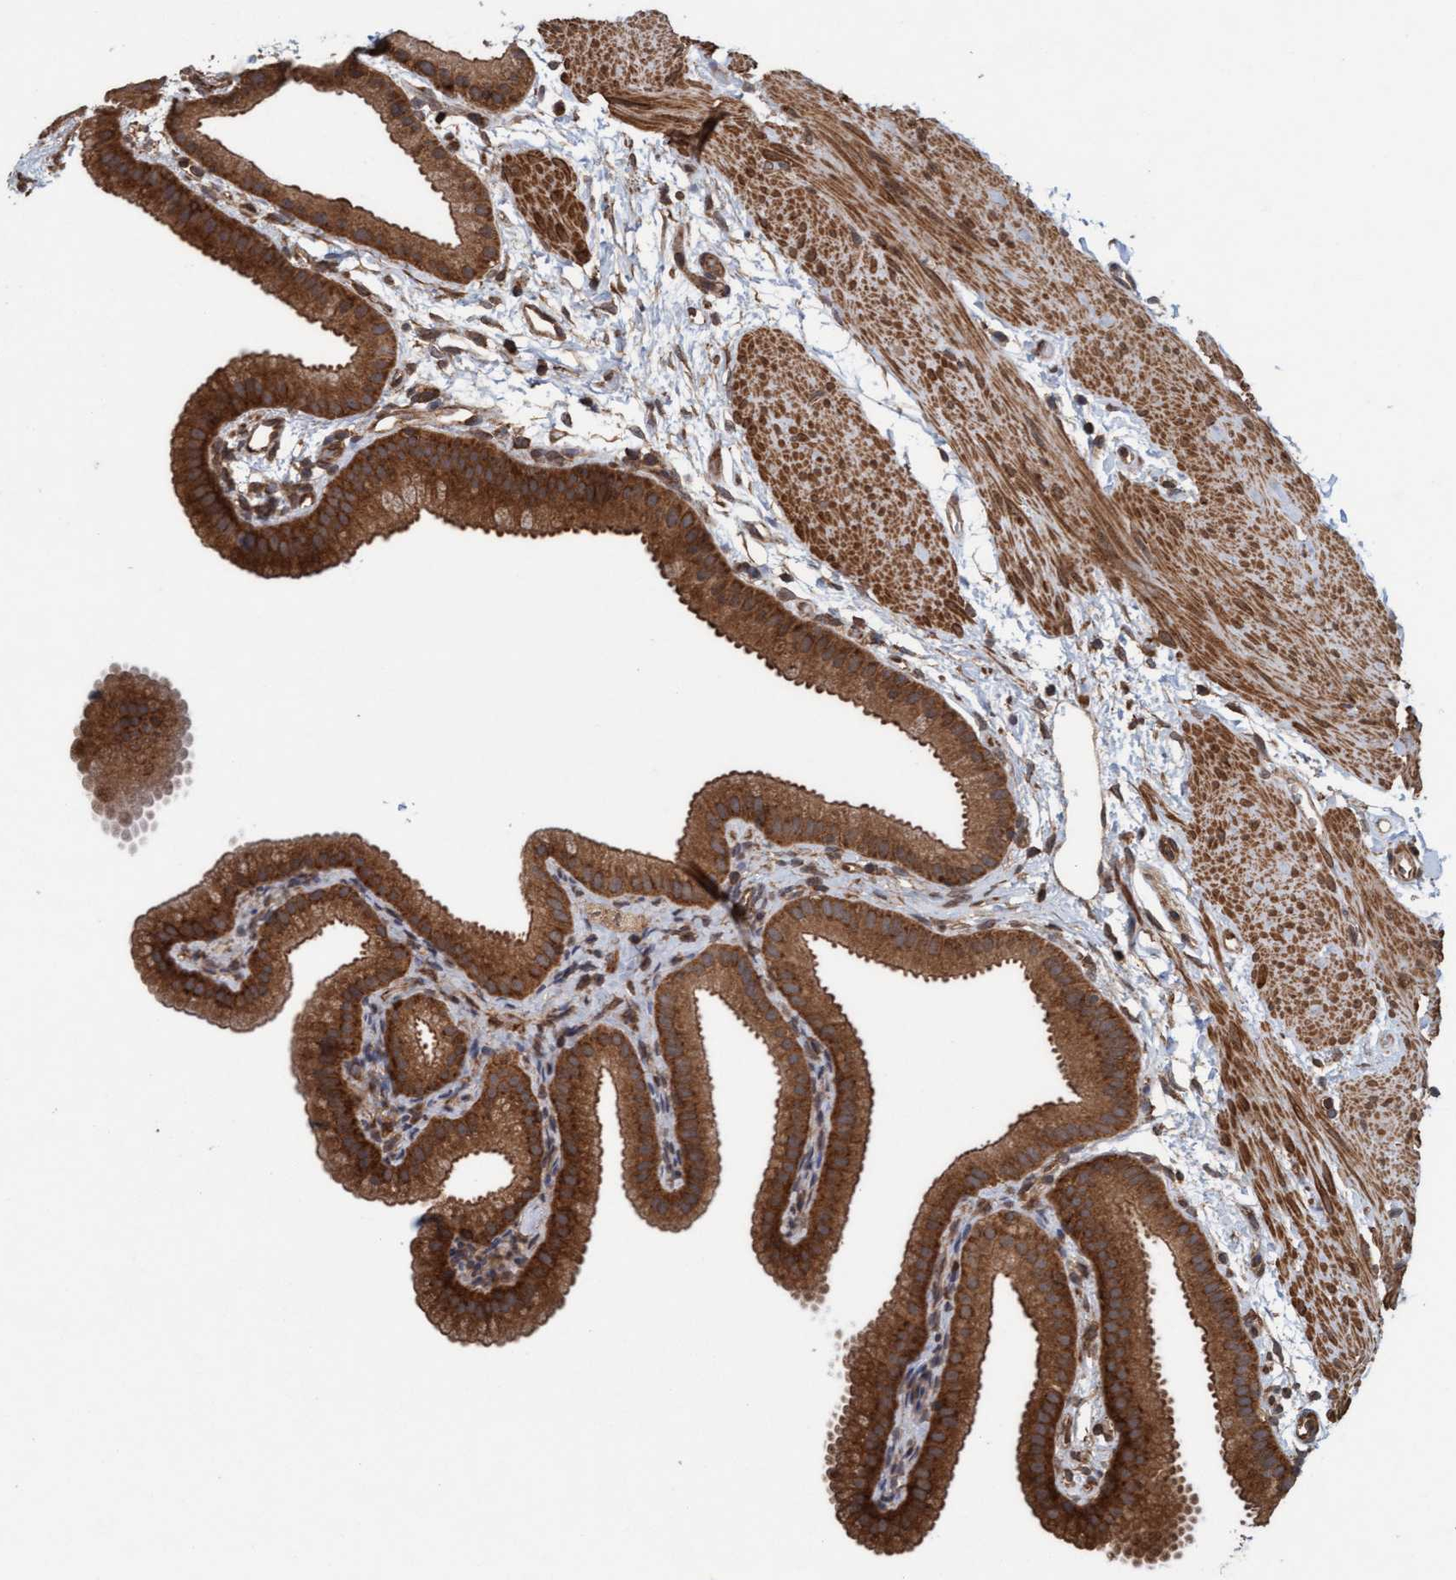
{"staining": {"intensity": "strong", "quantity": ">75%", "location": "cytoplasmic/membranous"}, "tissue": "gallbladder", "cell_type": "Glandular cells", "image_type": "normal", "snomed": [{"axis": "morphology", "description": "Normal tissue, NOS"}, {"axis": "topography", "description": "Gallbladder"}], "caption": "DAB immunohistochemical staining of benign human gallbladder exhibits strong cytoplasmic/membranous protein expression in about >75% of glandular cells.", "gene": "FXR2", "patient": {"sex": "female", "age": 64}}